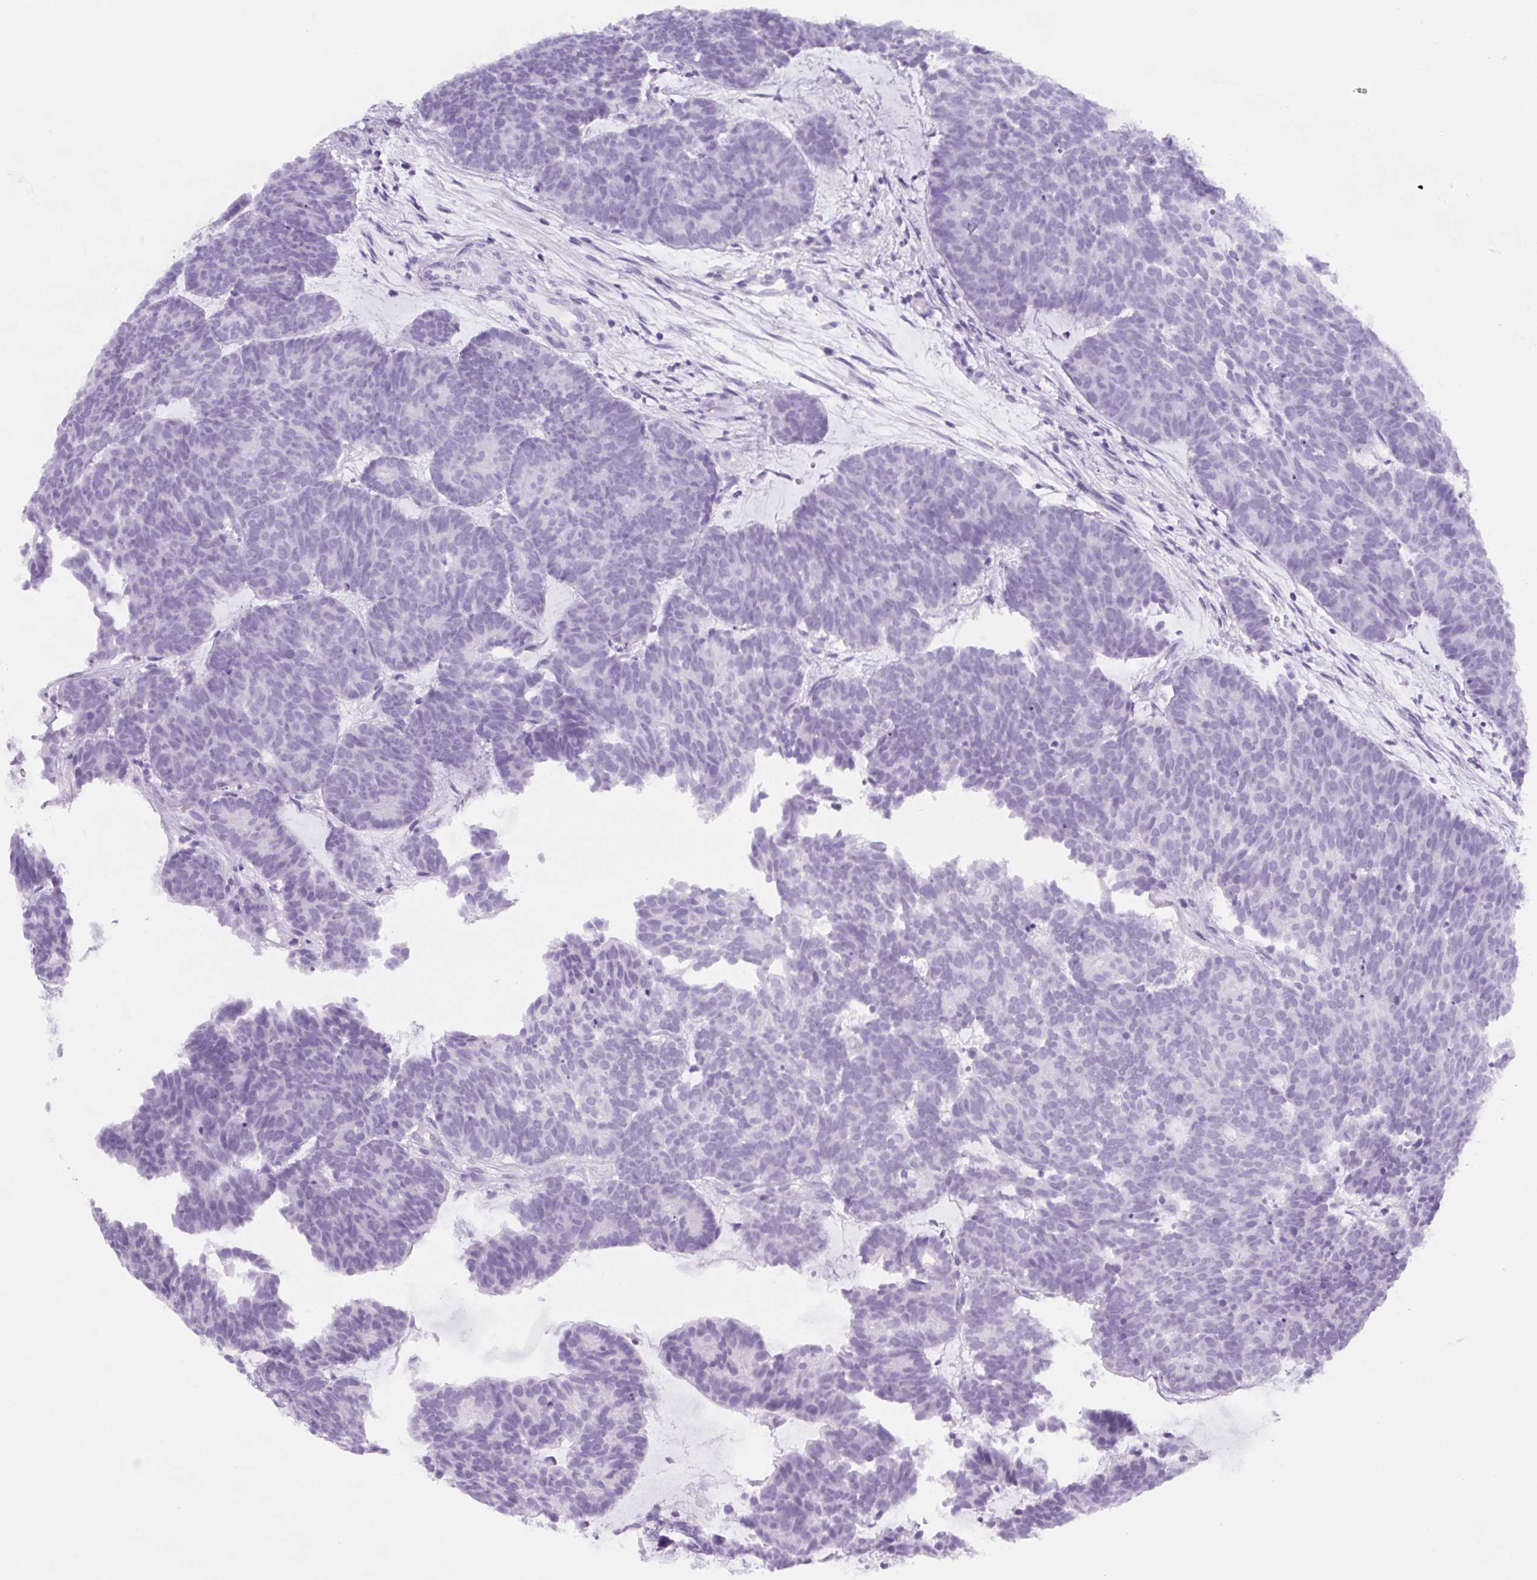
{"staining": {"intensity": "negative", "quantity": "none", "location": "none"}, "tissue": "head and neck cancer", "cell_type": "Tumor cells", "image_type": "cancer", "snomed": [{"axis": "morphology", "description": "Adenocarcinoma, NOS"}, {"axis": "topography", "description": "Head-Neck"}], "caption": "Head and neck cancer (adenocarcinoma) stained for a protein using immunohistochemistry (IHC) exhibits no staining tumor cells.", "gene": "TNFRSF8", "patient": {"sex": "female", "age": 81}}